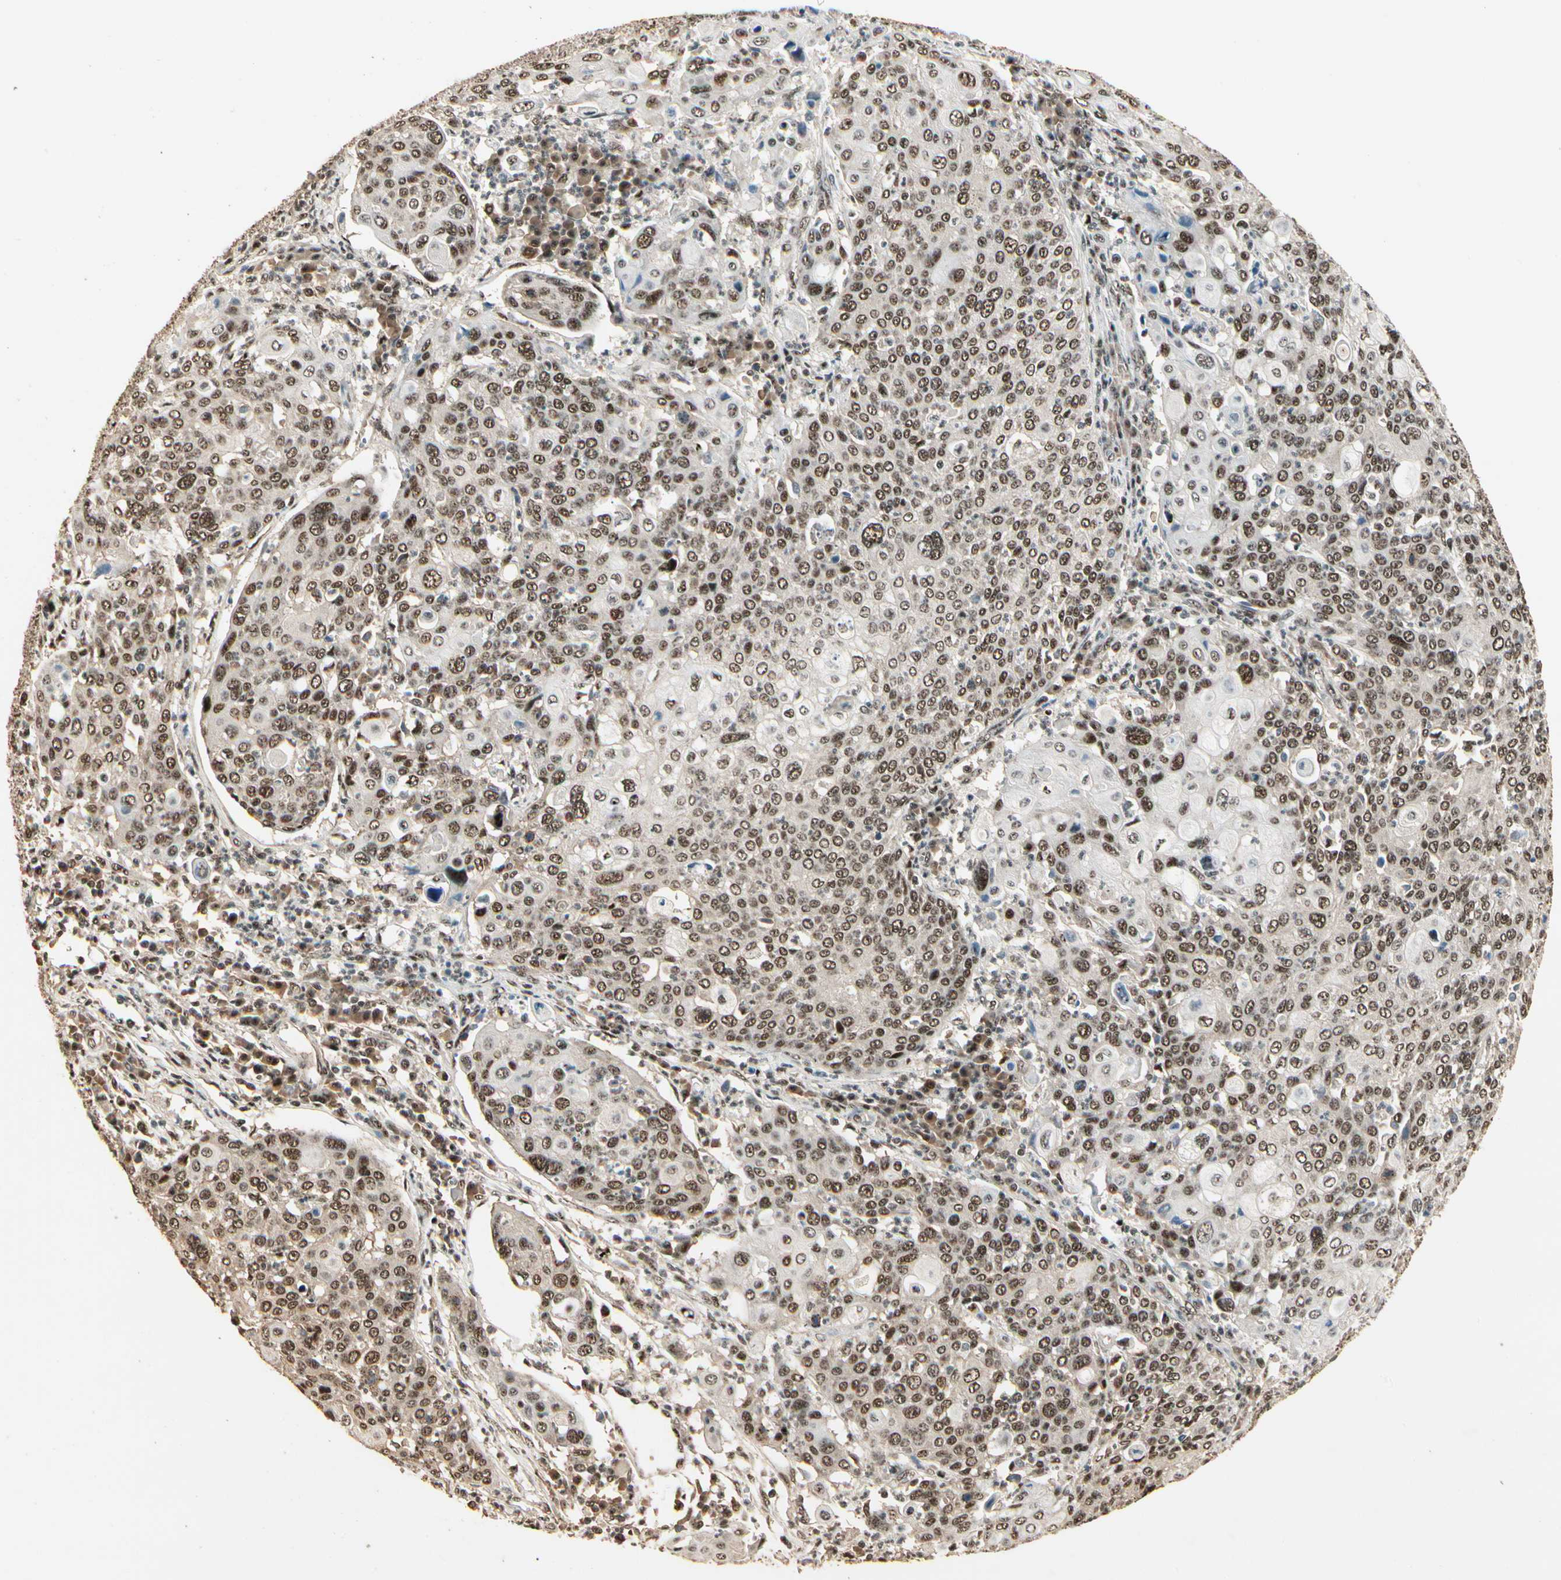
{"staining": {"intensity": "moderate", "quantity": ">75%", "location": "cytoplasmic/membranous,nuclear"}, "tissue": "cervical cancer", "cell_type": "Tumor cells", "image_type": "cancer", "snomed": [{"axis": "morphology", "description": "Squamous cell carcinoma, NOS"}, {"axis": "topography", "description": "Cervix"}], "caption": "This image displays IHC staining of human squamous cell carcinoma (cervical), with medium moderate cytoplasmic/membranous and nuclear expression in approximately >75% of tumor cells.", "gene": "RBM25", "patient": {"sex": "female", "age": 40}}